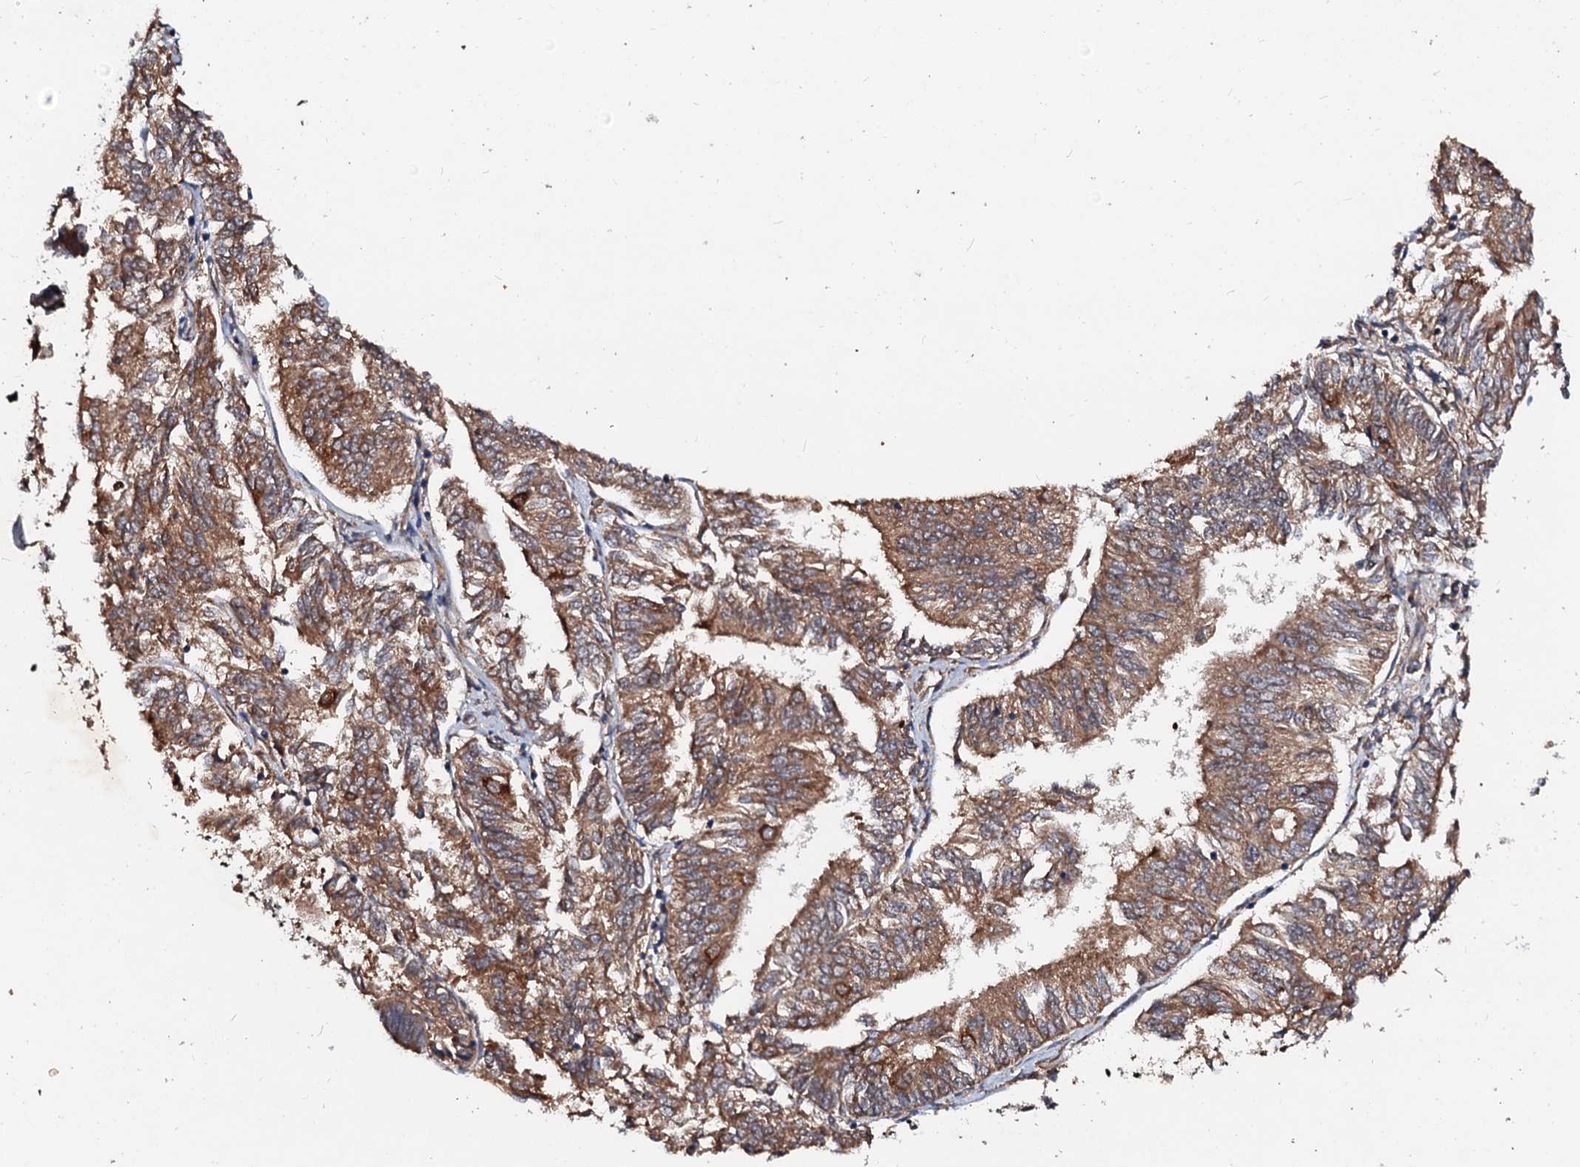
{"staining": {"intensity": "moderate", "quantity": ">75%", "location": "cytoplasmic/membranous"}, "tissue": "endometrial cancer", "cell_type": "Tumor cells", "image_type": "cancer", "snomed": [{"axis": "morphology", "description": "Adenocarcinoma, NOS"}, {"axis": "topography", "description": "Endometrium"}], "caption": "A brown stain highlights moderate cytoplasmic/membranous expression of a protein in human endometrial cancer tumor cells.", "gene": "EXTL1", "patient": {"sex": "female", "age": 58}}